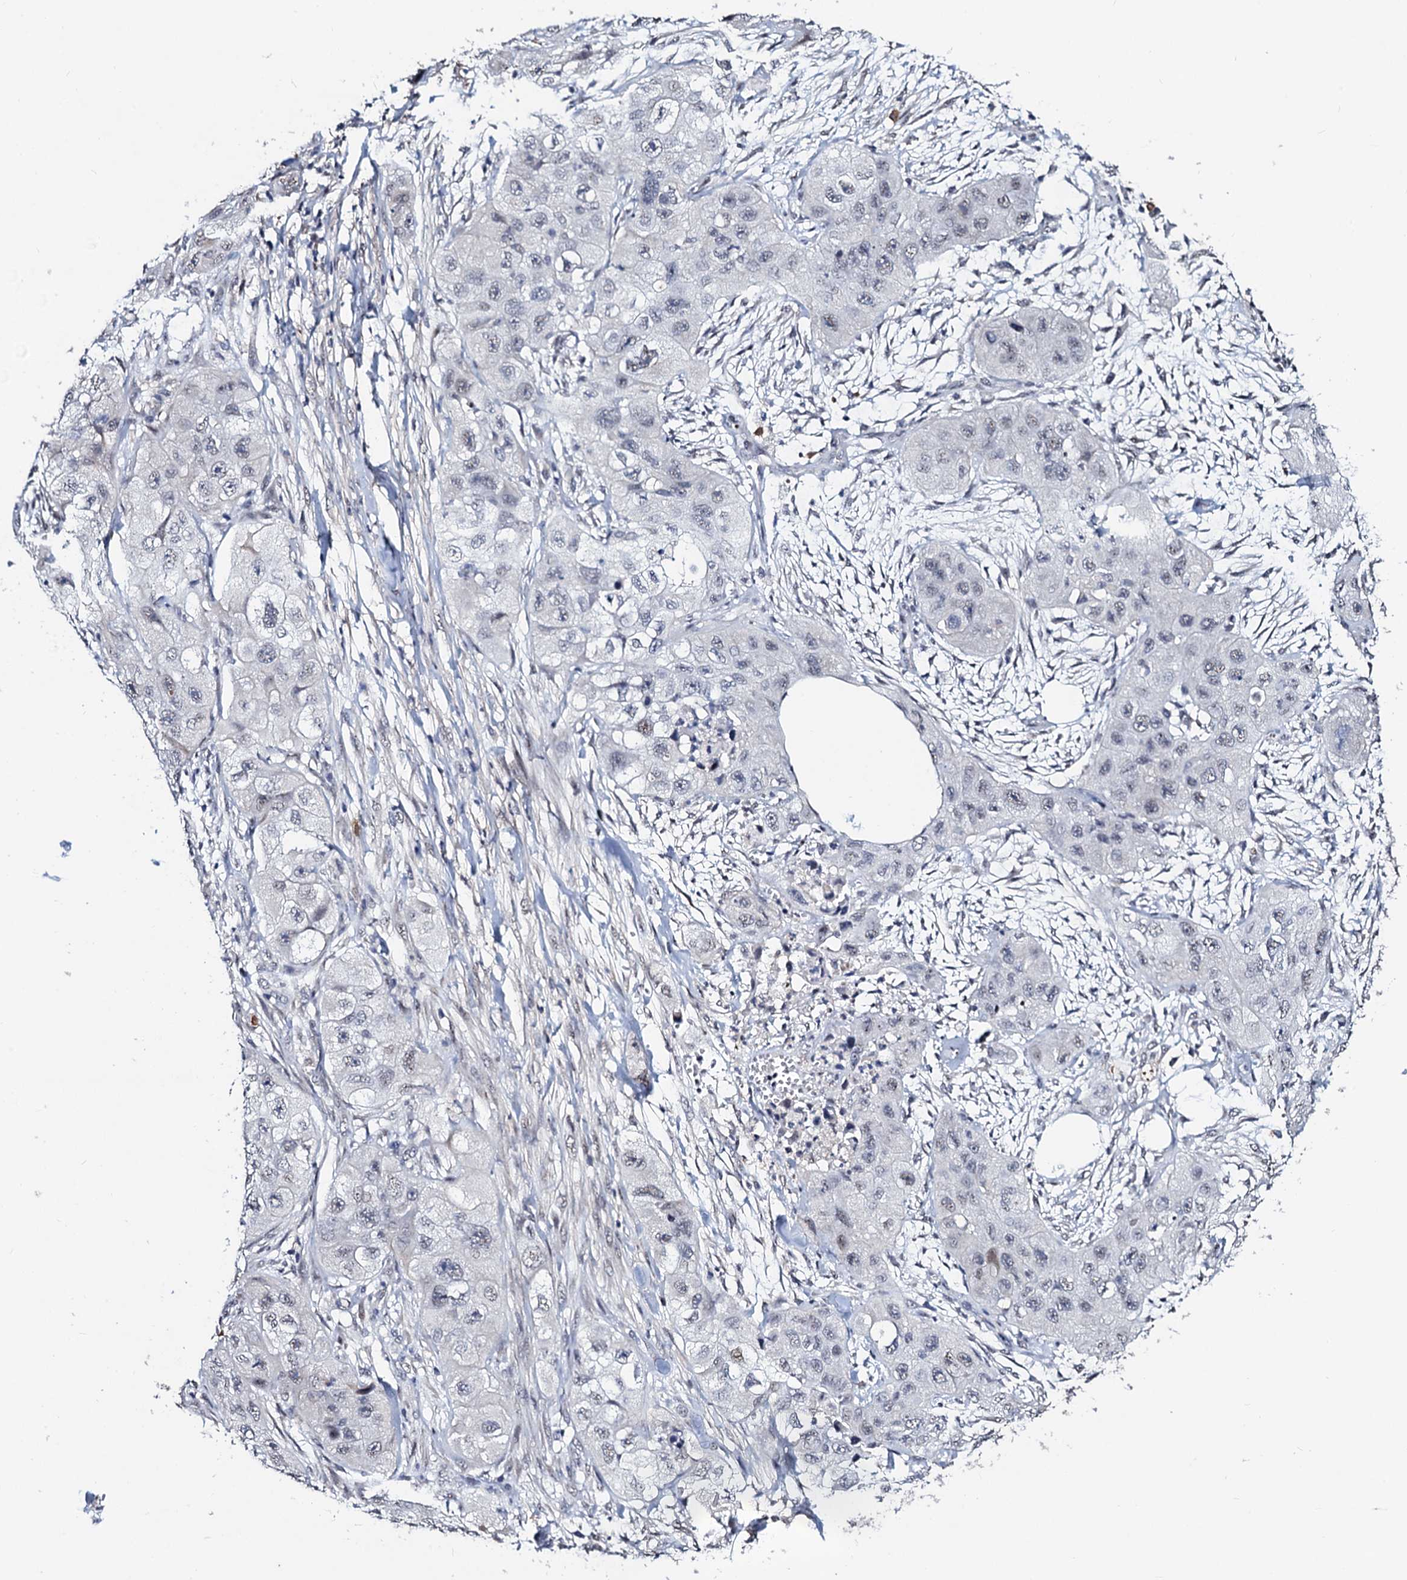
{"staining": {"intensity": "negative", "quantity": "none", "location": "none"}, "tissue": "skin cancer", "cell_type": "Tumor cells", "image_type": "cancer", "snomed": [{"axis": "morphology", "description": "Squamous cell carcinoma, NOS"}, {"axis": "topography", "description": "Skin"}, {"axis": "topography", "description": "Subcutis"}], "caption": "Tumor cells show no significant protein expression in skin squamous cell carcinoma.", "gene": "FAM222A", "patient": {"sex": "male", "age": 73}}